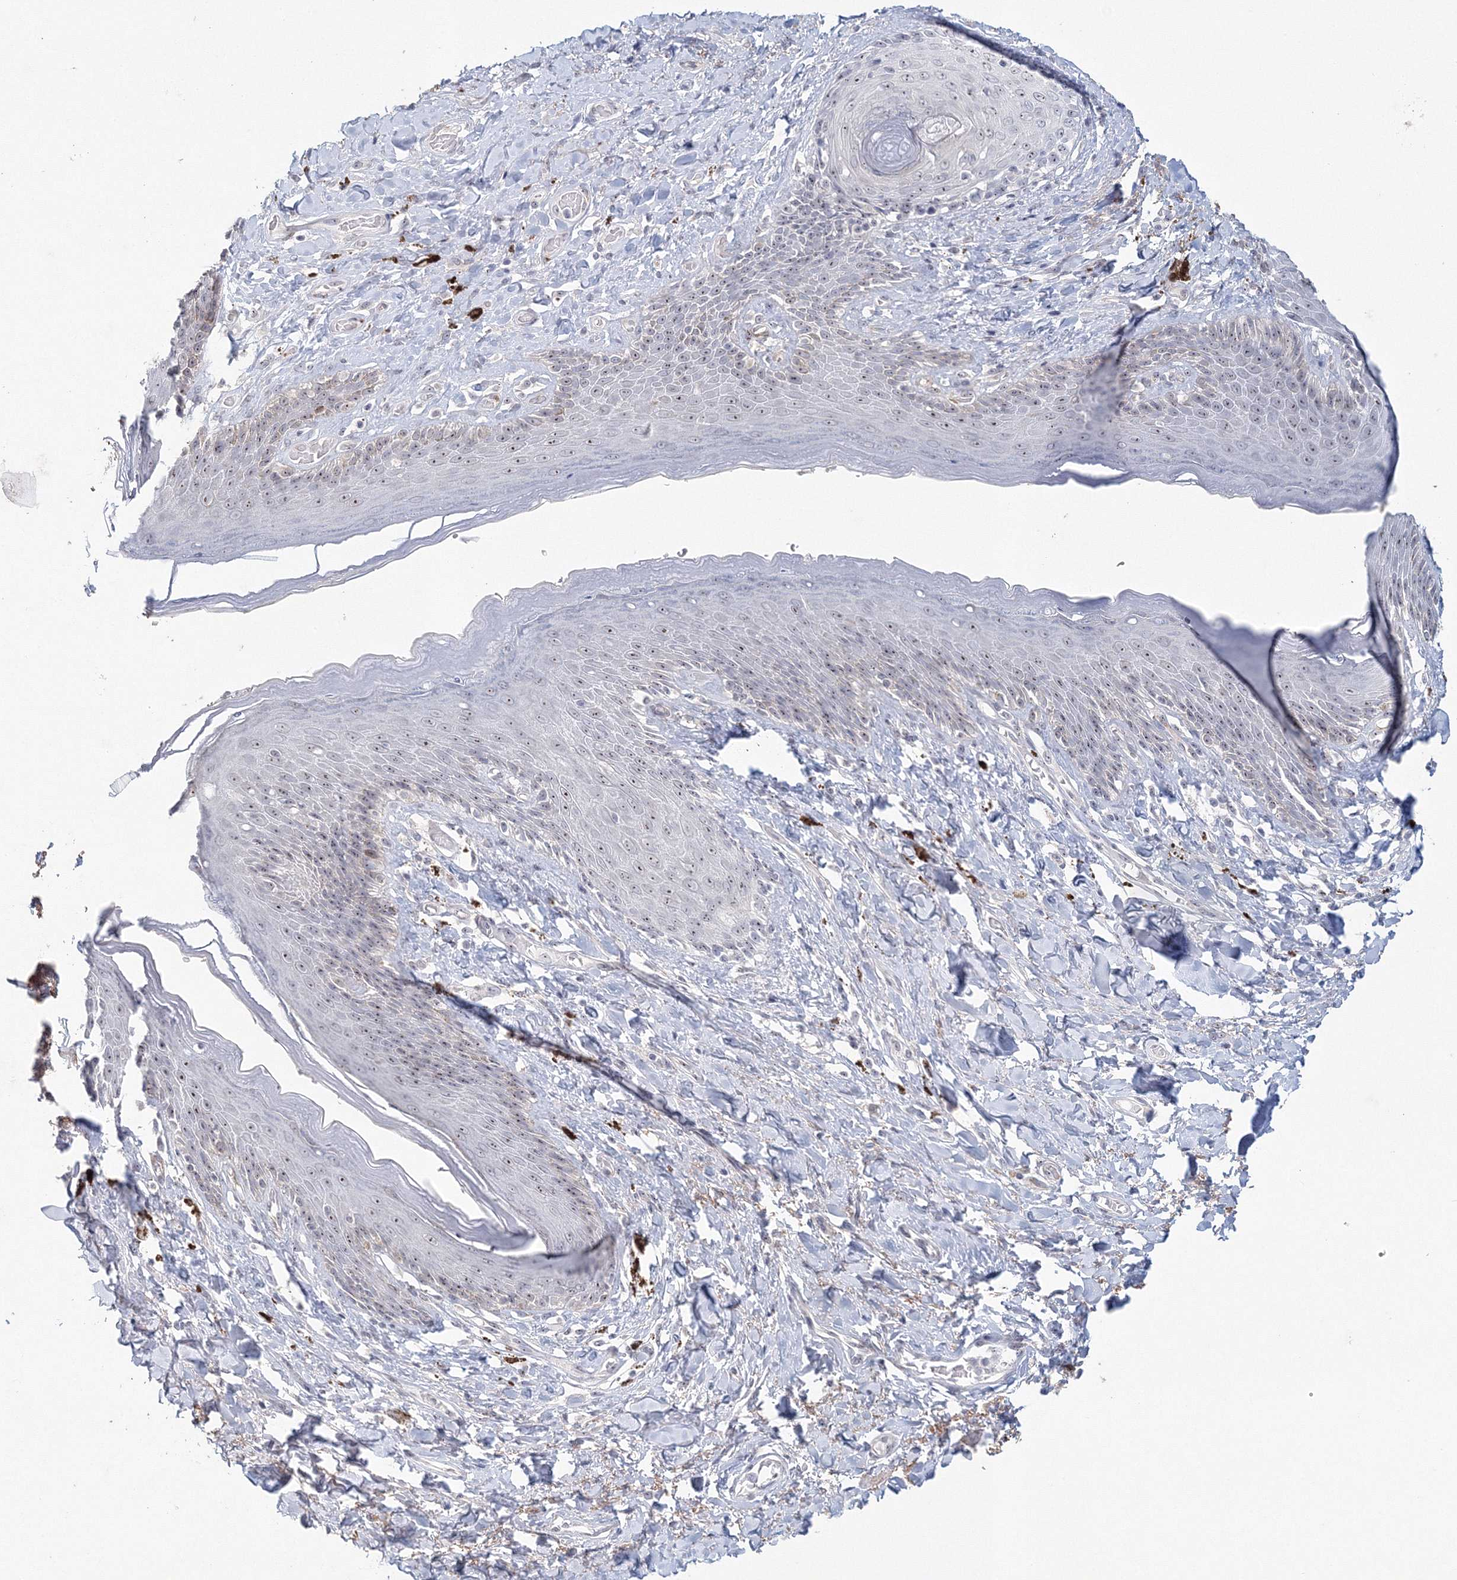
{"staining": {"intensity": "moderate", "quantity": "25%-75%", "location": "nuclear"}, "tissue": "skin", "cell_type": "Epidermal cells", "image_type": "normal", "snomed": [{"axis": "morphology", "description": "Normal tissue, NOS"}, {"axis": "topography", "description": "Anal"}], "caption": "High-power microscopy captured an immunohistochemistry (IHC) image of normal skin, revealing moderate nuclear expression in approximately 25%-75% of epidermal cells.", "gene": "SIRT7", "patient": {"sex": "female", "age": 78}}